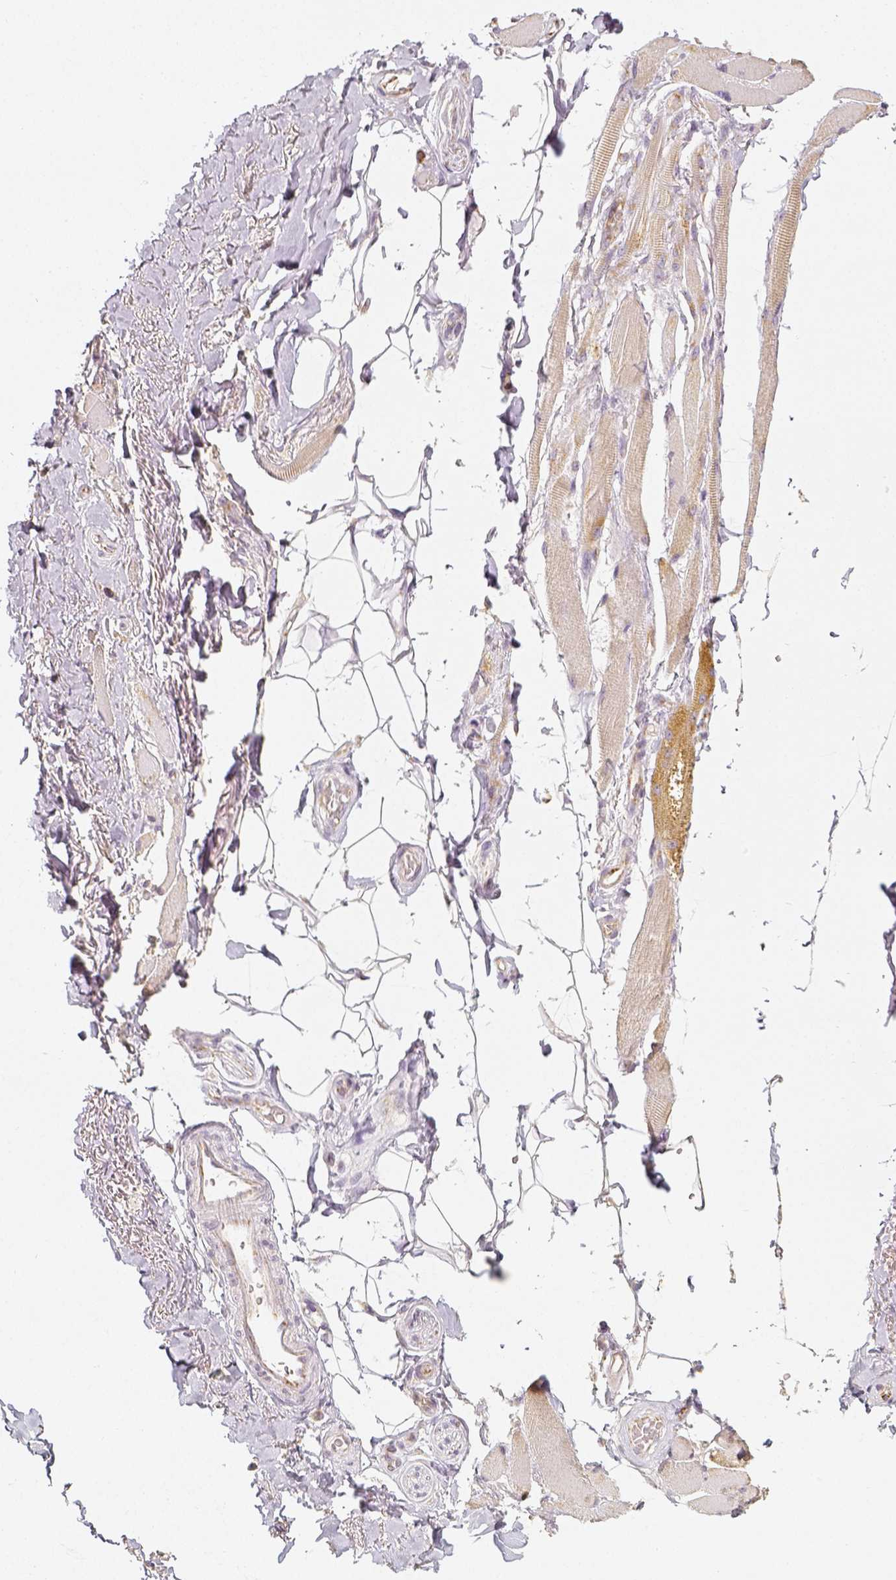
{"staining": {"intensity": "negative", "quantity": "none", "location": "none"}, "tissue": "skeletal muscle", "cell_type": "Myocytes", "image_type": "normal", "snomed": [{"axis": "morphology", "description": "Normal tissue, NOS"}, {"axis": "topography", "description": "Skeletal muscle"}, {"axis": "topography", "description": "Anal"}, {"axis": "topography", "description": "Peripheral nerve tissue"}], "caption": "Image shows no protein staining in myocytes of unremarkable skeletal muscle. The staining was performed using DAB to visualize the protein expression in brown, while the nuclei were stained in blue with hematoxylin (Magnification: 20x).", "gene": "PGAM5", "patient": {"sex": "male", "age": 53}}